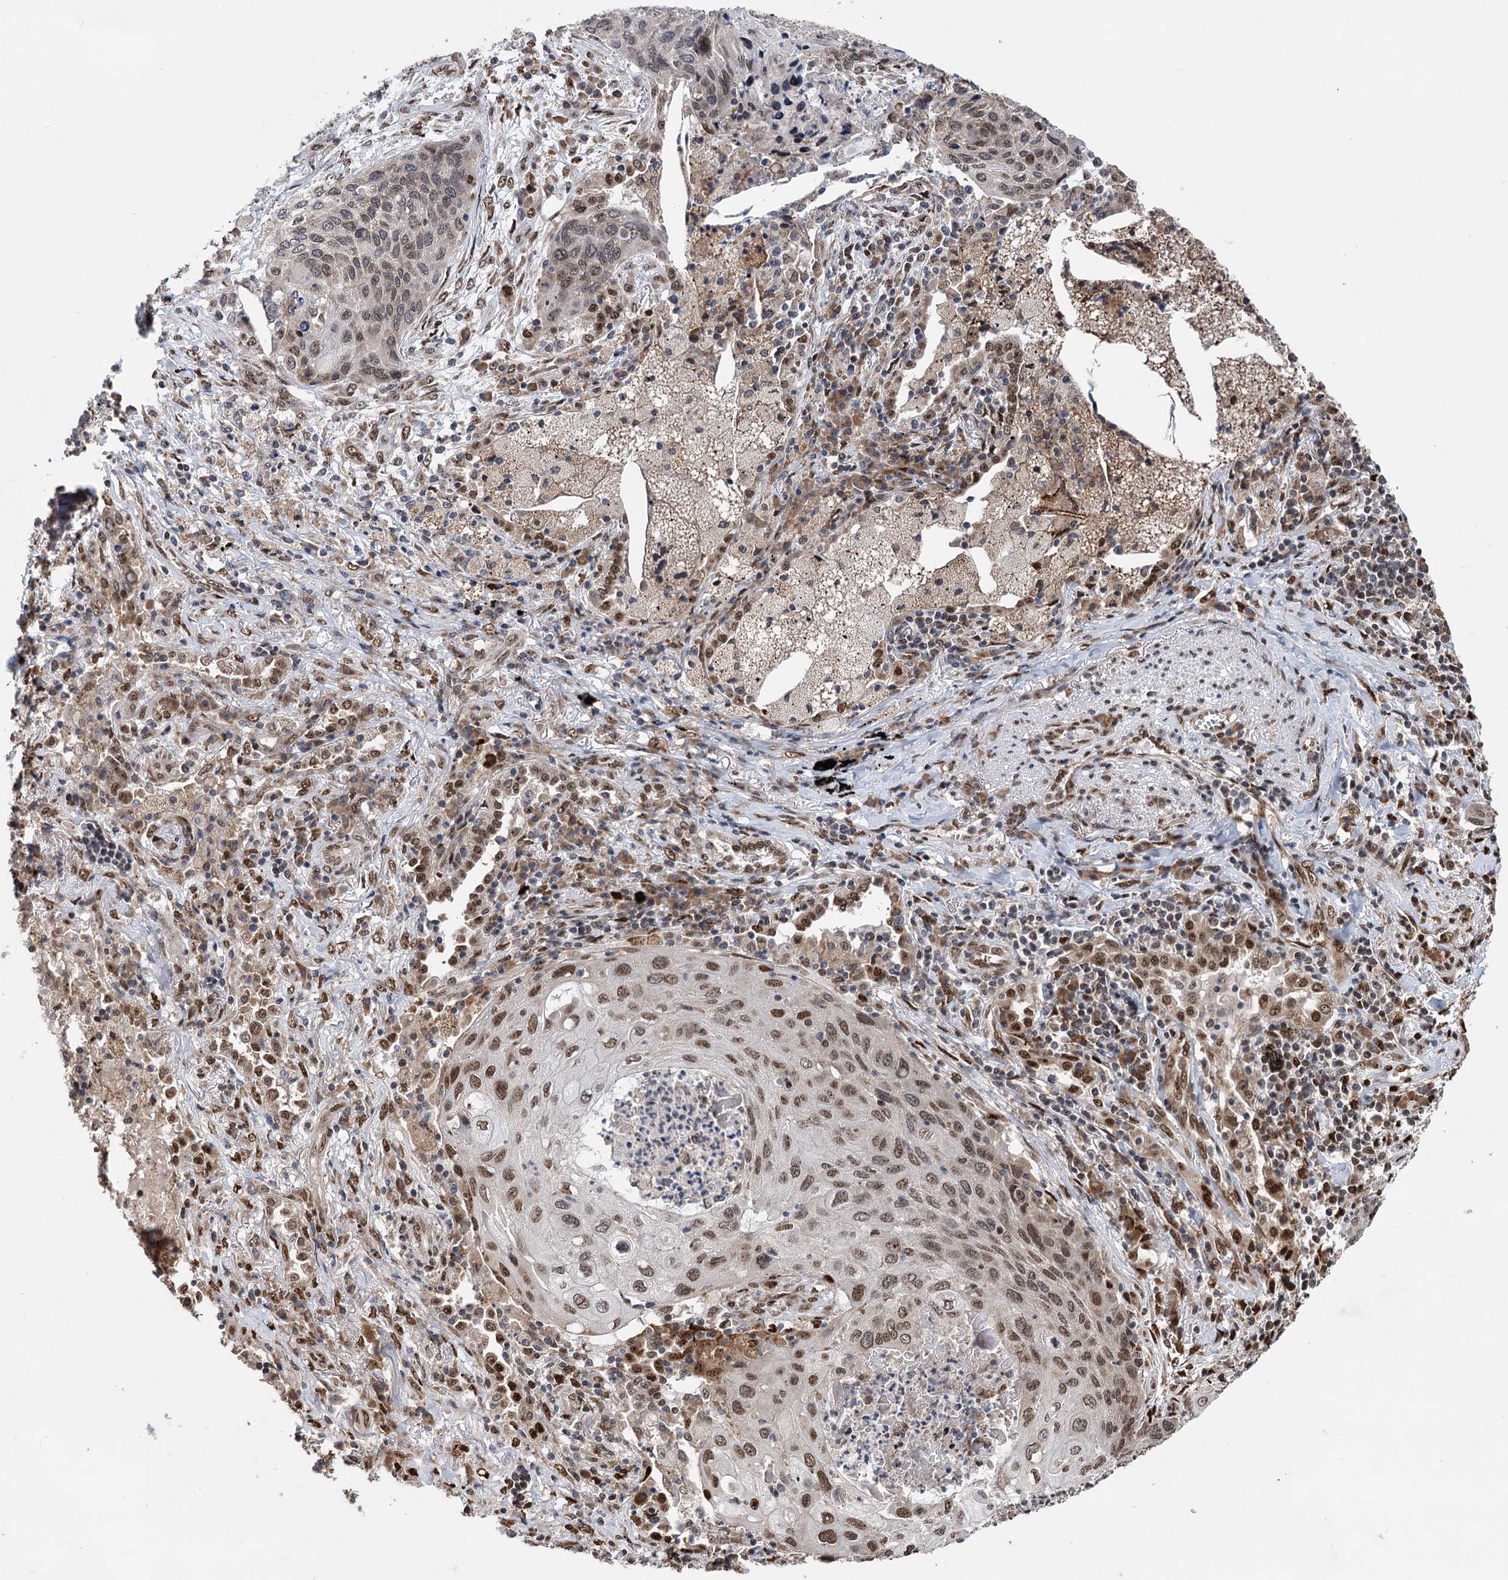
{"staining": {"intensity": "moderate", "quantity": ">75%", "location": "nuclear"}, "tissue": "lung cancer", "cell_type": "Tumor cells", "image_type": "cancer", "snomed": [{"axis": "morphology", "description": "Squamous cell carcinoma, NOS"}, {"axis": "topography", "description": "Lung"}], "caption": "Immunohistochemistry image of lung cancer (squamous cell carcinoma) stained for a protein (brown), which displays medium levels of moderate nuclear expression in about >75% of tumor cells.", "gene": "MESD", "patient": {"sex": "female", "age": 63}}